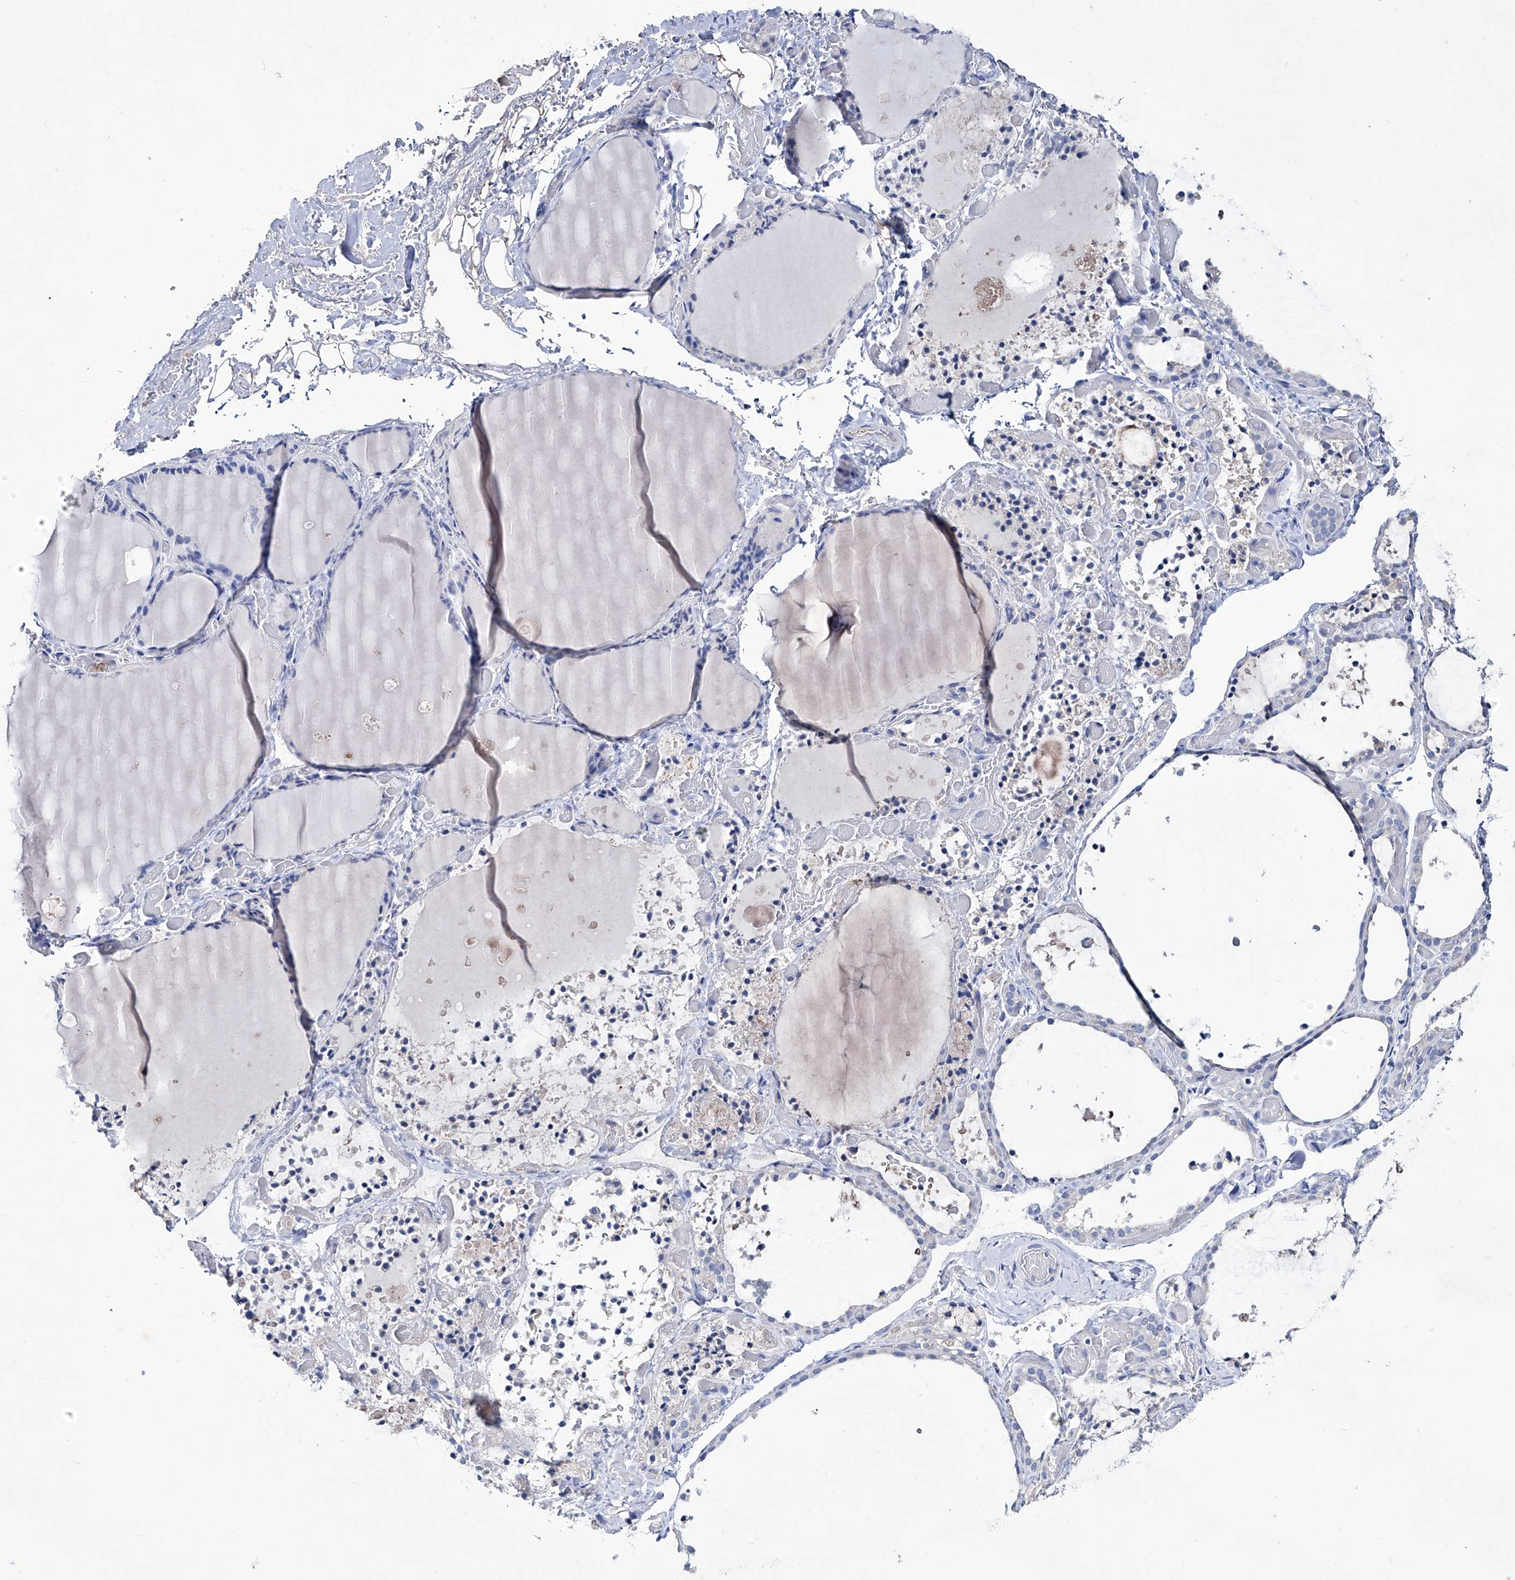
{"staining": {"intensity": "negative", "quantity": "none", "location": "none"}, "tissue": "thyroid gland", "cell_type": "Glandular cells", "image_type": "normal", "snomed": [{"axis": "morphology", "description": "Normal tissue, NOS"}, {"axis": "topography", "description": "Thyroid gland"}], "caption": "Glandular cells show no significant protein staining in benign thyroid gland. (Immunohistochemistry, brightfield microscopy, high magnification).", "gene": "KLHL17", "patient": {"sex": "female", "age": 44}}